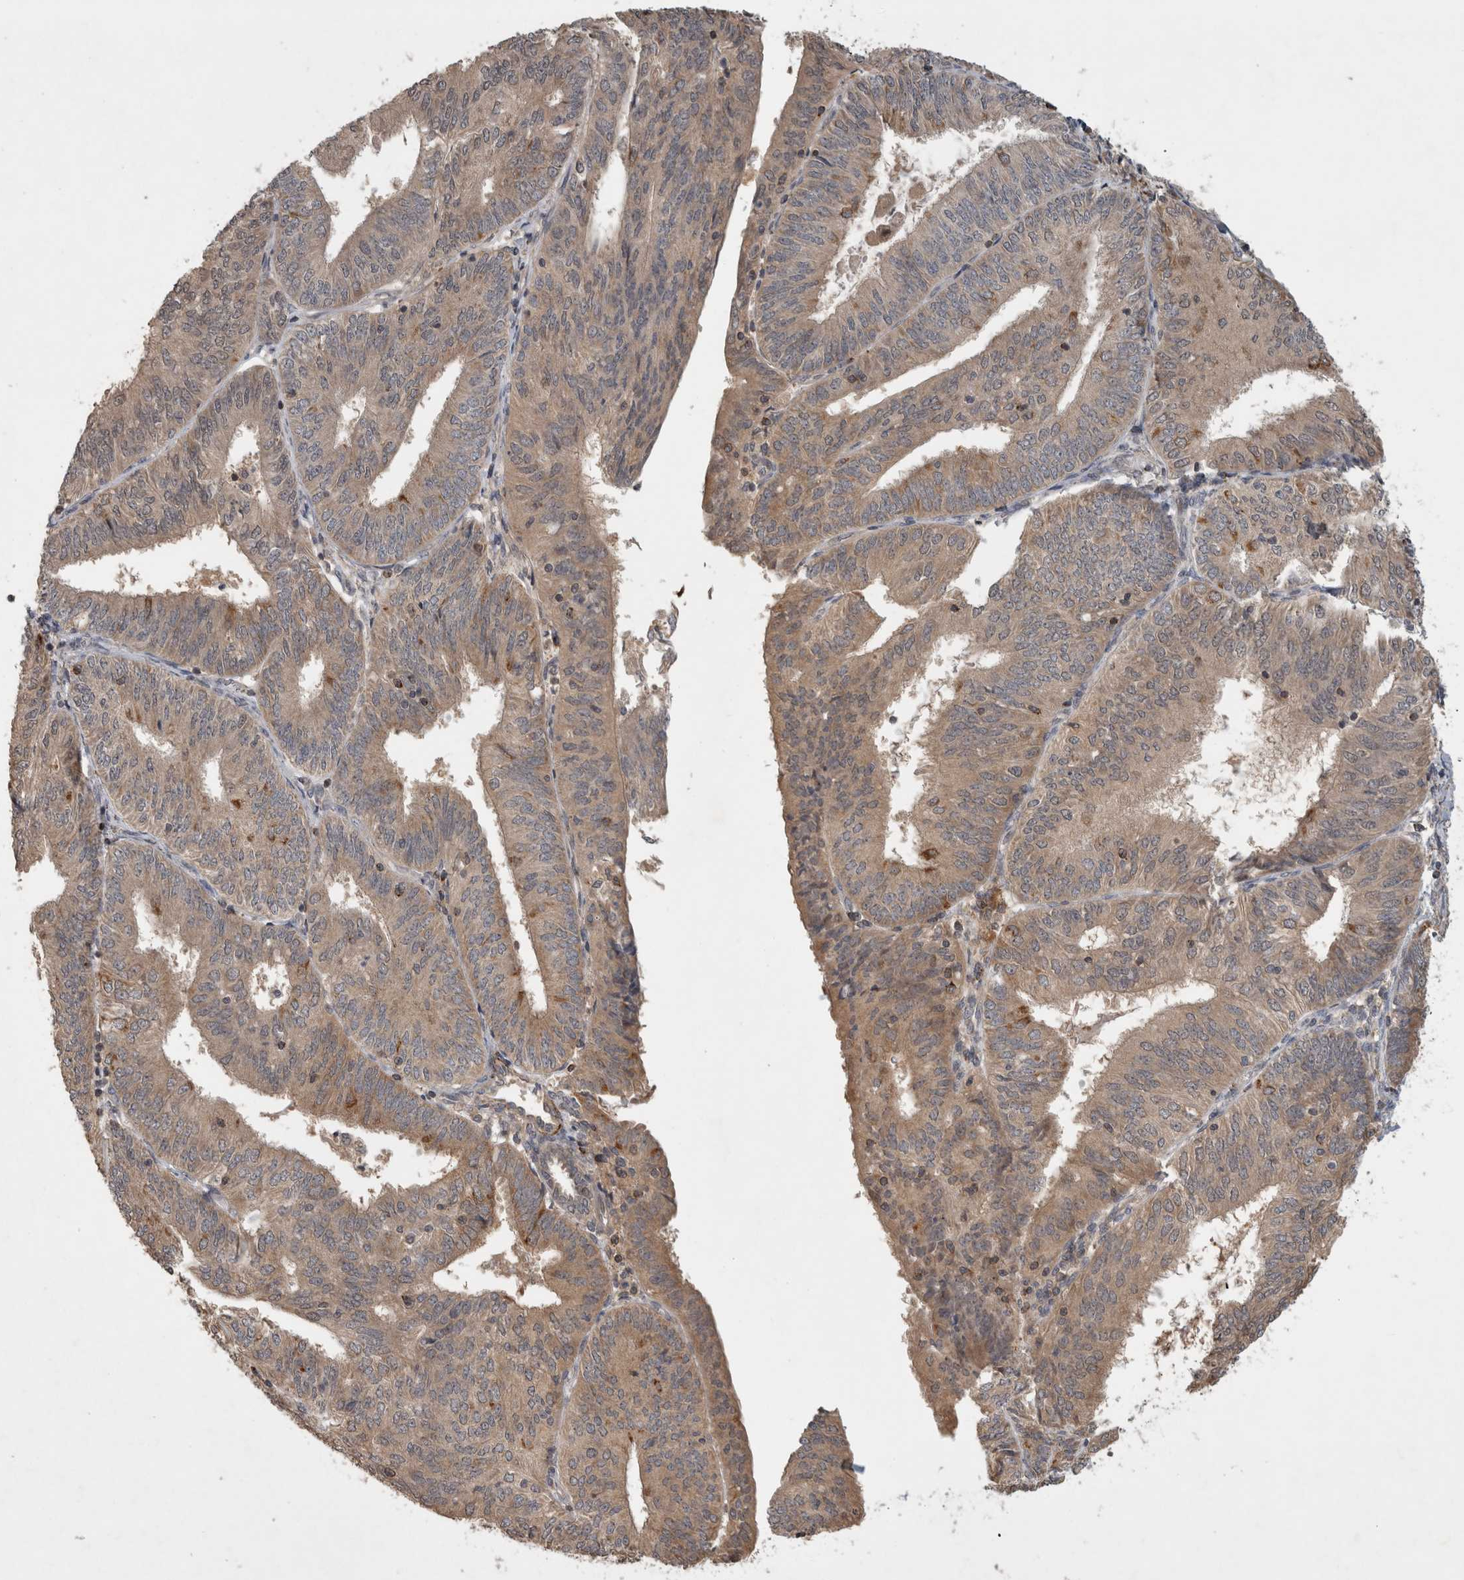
{"staining": {"intensity": "weak", "quantity": "25%-75%", "location": "cytoplasmic/membranous"}, "tissue": "endometrial cancer", "cell_type": "Tumor cells", "image_type": "cancer", "snomed": [{"axis": "morphology", "description": "Adenocarcinoma, NOS"}, {"axis": "topography", "description": "Endometrium"}], "caption": "High-magnification brightfield microscopy of endometrial adenocarcinoma stained with DAB (3,3'-diaminobenzidine) (brown) and counterstained with hematoxylin (blue). tumor cells exhibit weak cytoplasmic/membranous staining is seen in about25%-75% of cells. (Brightfield microscopy of DAB IHC at high magnification).", "gene": "SERAC1", "patient": {"sex": "female", "age": 58}}